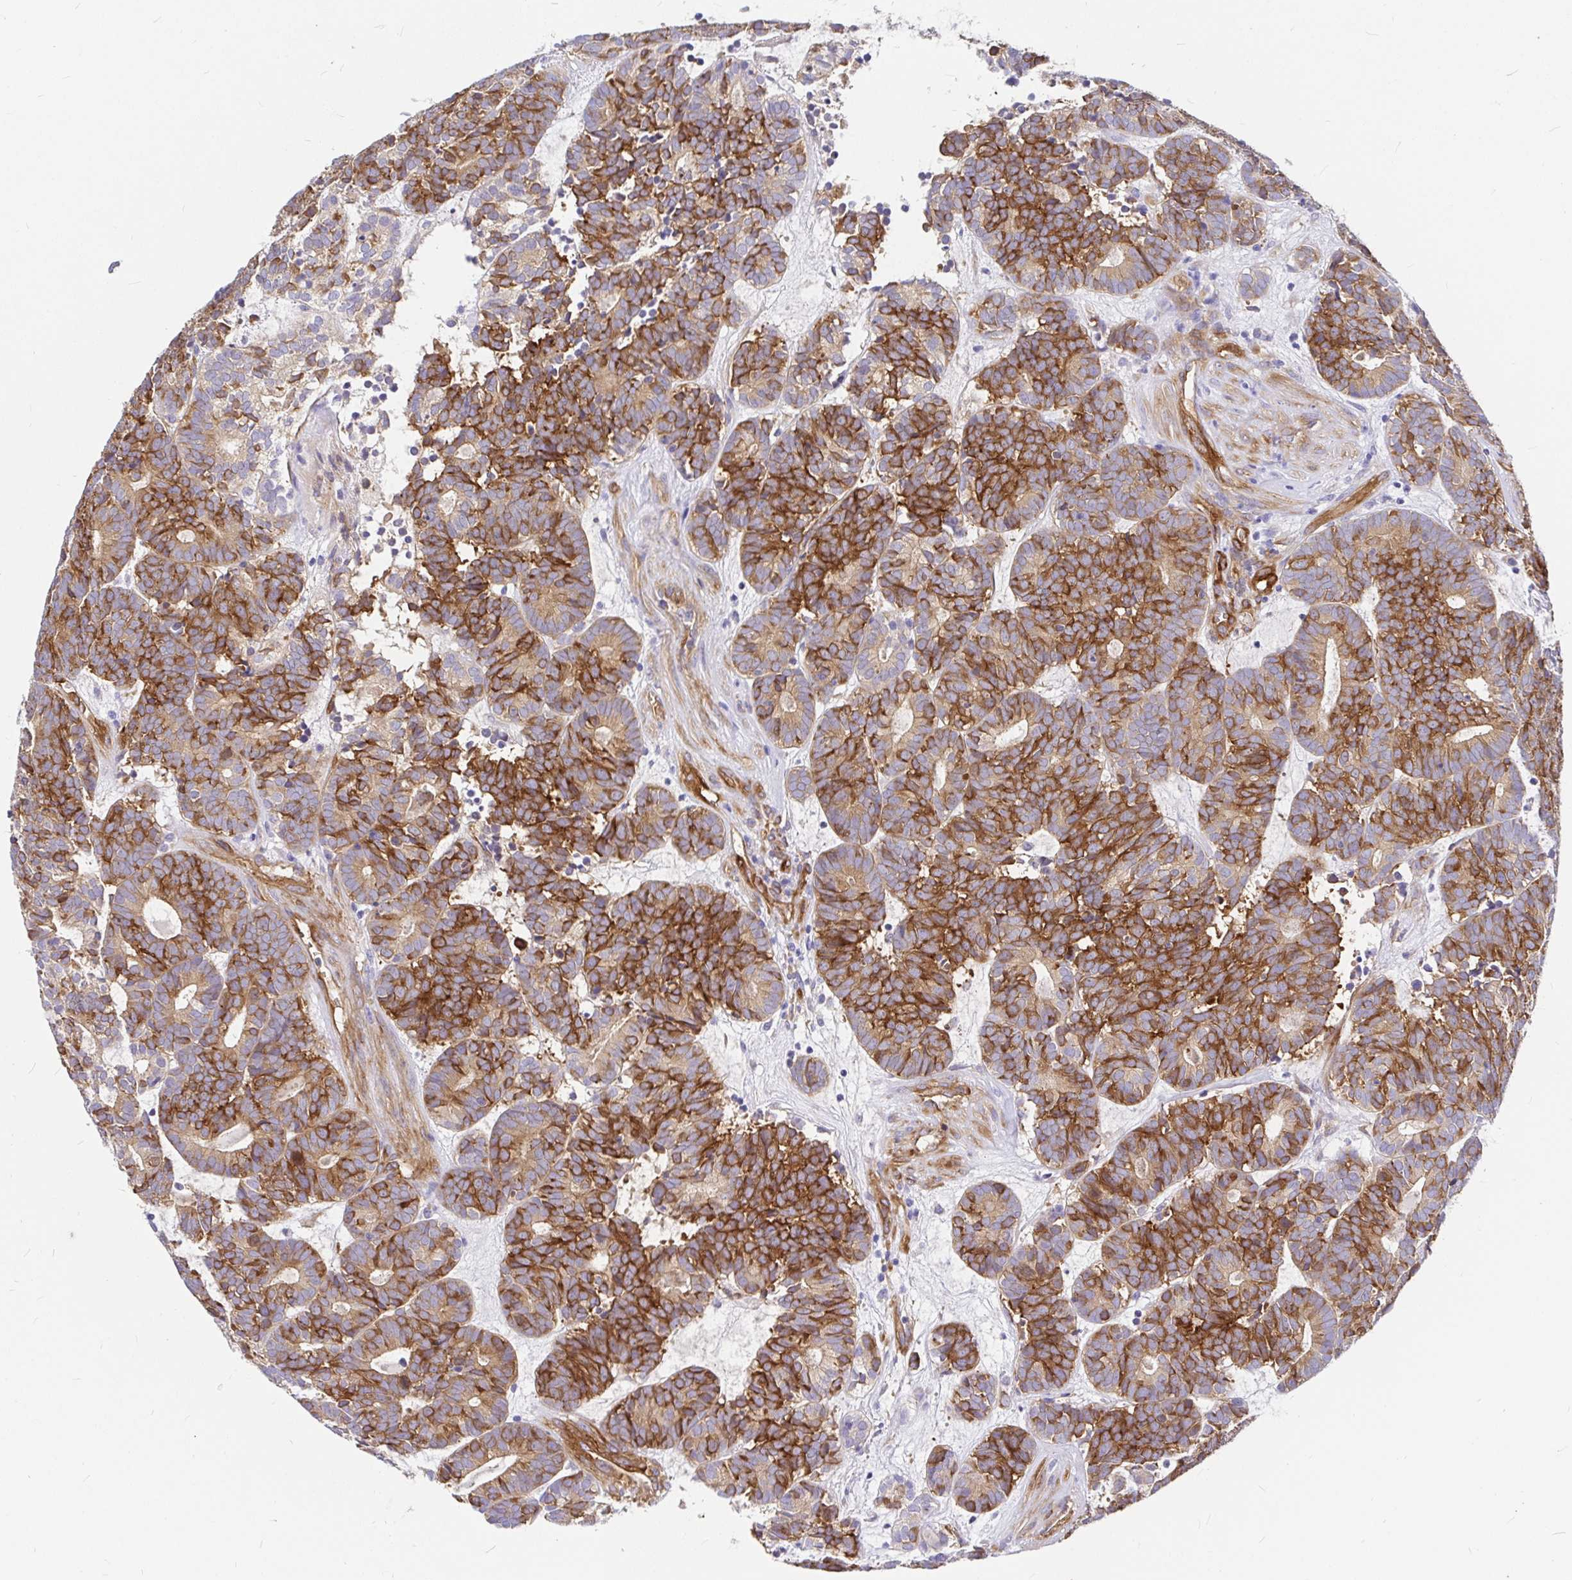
{"staining": {"intensity": "strong", "quantity": ">75%", "location": "cytoplasmic/membranous"}, "tissue": "head and neck cancer", "cell_type": "Tumor cells", "image_type": "cancer", "snomed": [{"axis": "morphology", "description": "Adenocarcinoma, NOS"}, {"axis": "topography", "description": "Head-Neck"}], "caption": "Head and neck adenocarcinoma stained for a protein (brown) shows strong cytoplasmic/membranous positive staining in approximately >75% of tumor cells.", "gene": "MYO1B", "patient": {"sex": "female", "age": 81}}